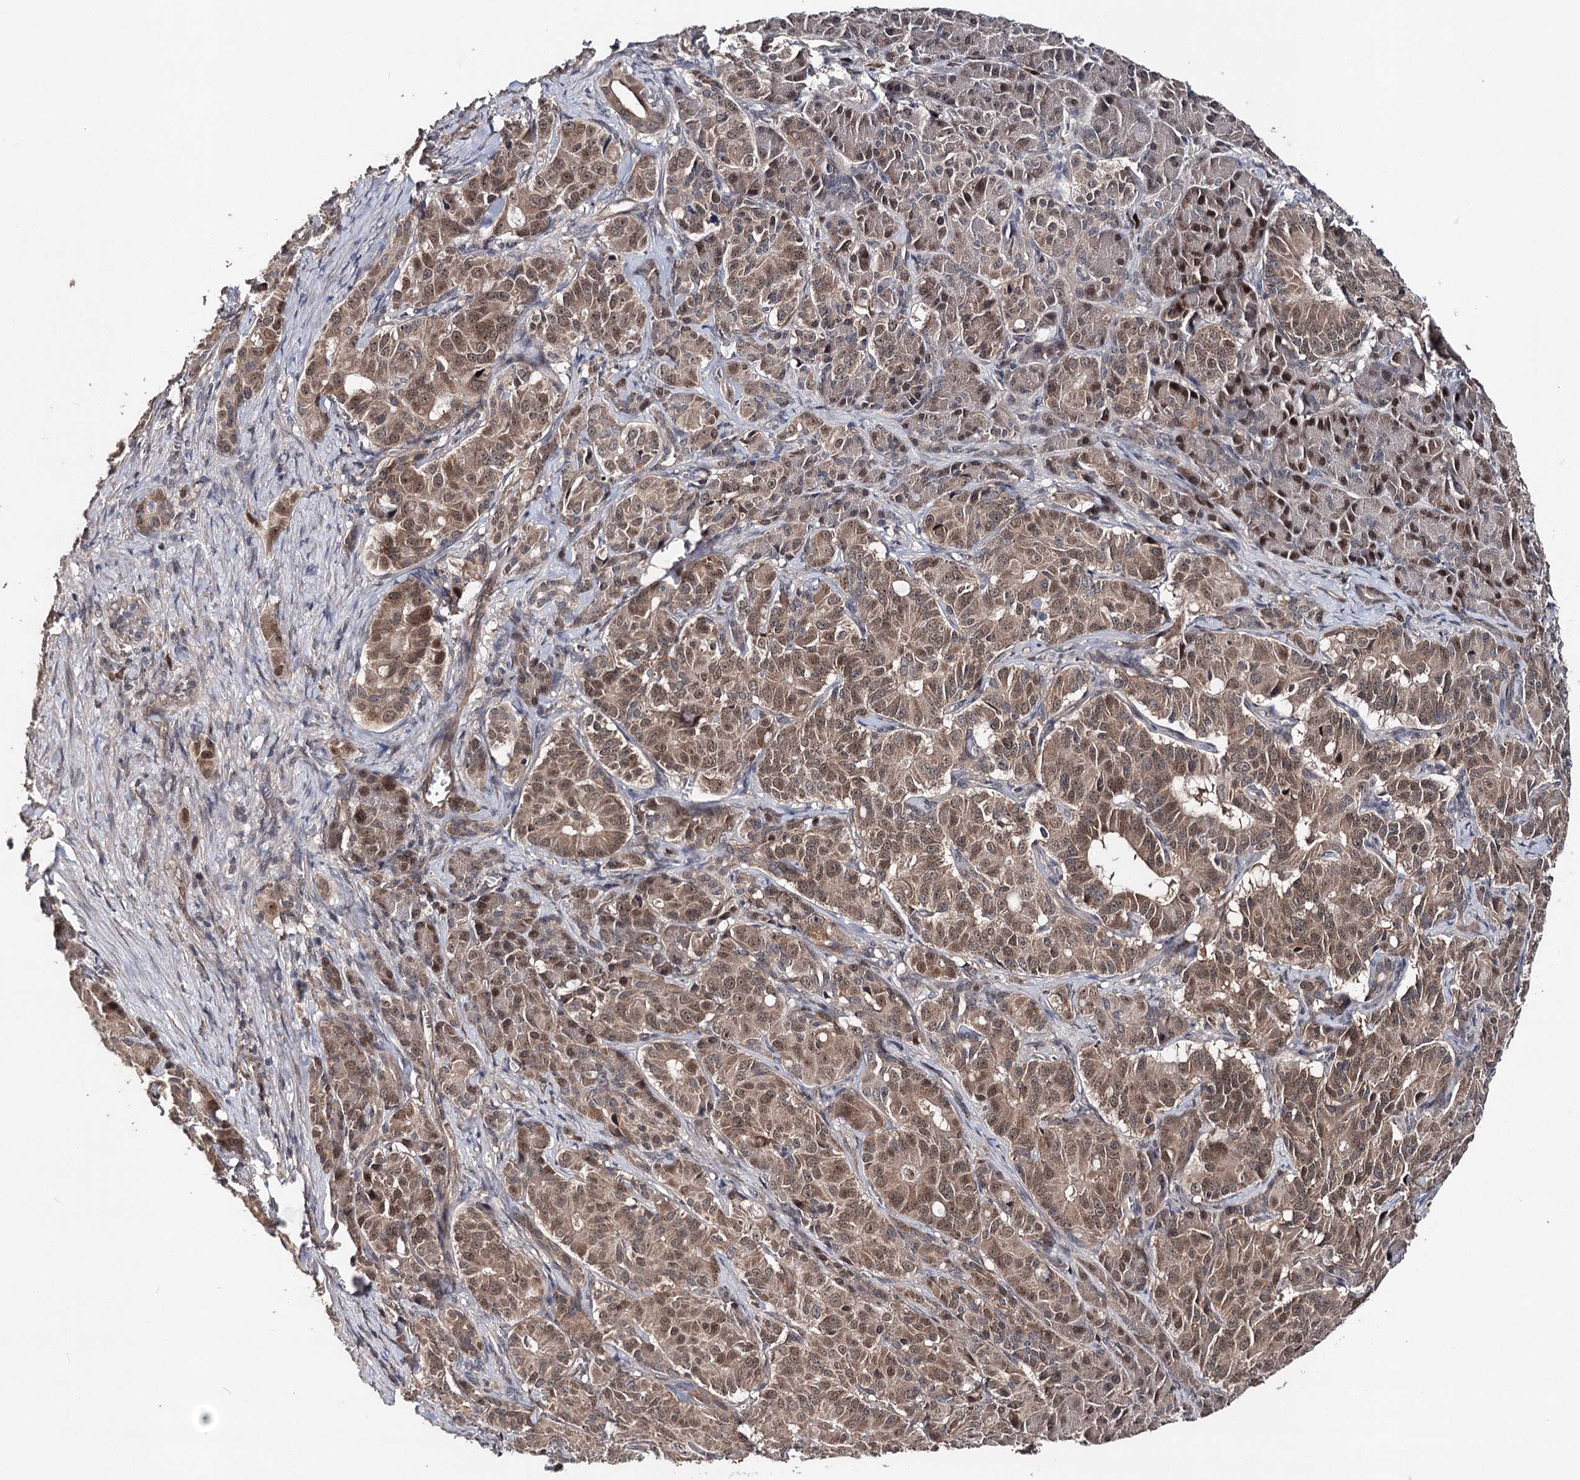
{"staining": {"intensity": "moderate", "quantity": ">75%", "location": "cytoplasmic/membranous,nuclear"}, "tissue": "pancreatic cancer", "cell_type": "Tumor cells", "image_type": "cancer", "snomed": [{"axis": "morphology", "description": "Adenocarcinoma, NOS"}, {"axis": "topography", "description": "Pancreas"}], "caption": "This micrograph displays pancreatic cancer stained with IHC to label a protein in brown. The cytoplasmic/membranous and nuclear of tumor cells show moderate positivity for the protein. Nuclei are counter-stained blue.", "gene": "NOPCHAP1", "patient": {"sex": "female", "age": 74}}